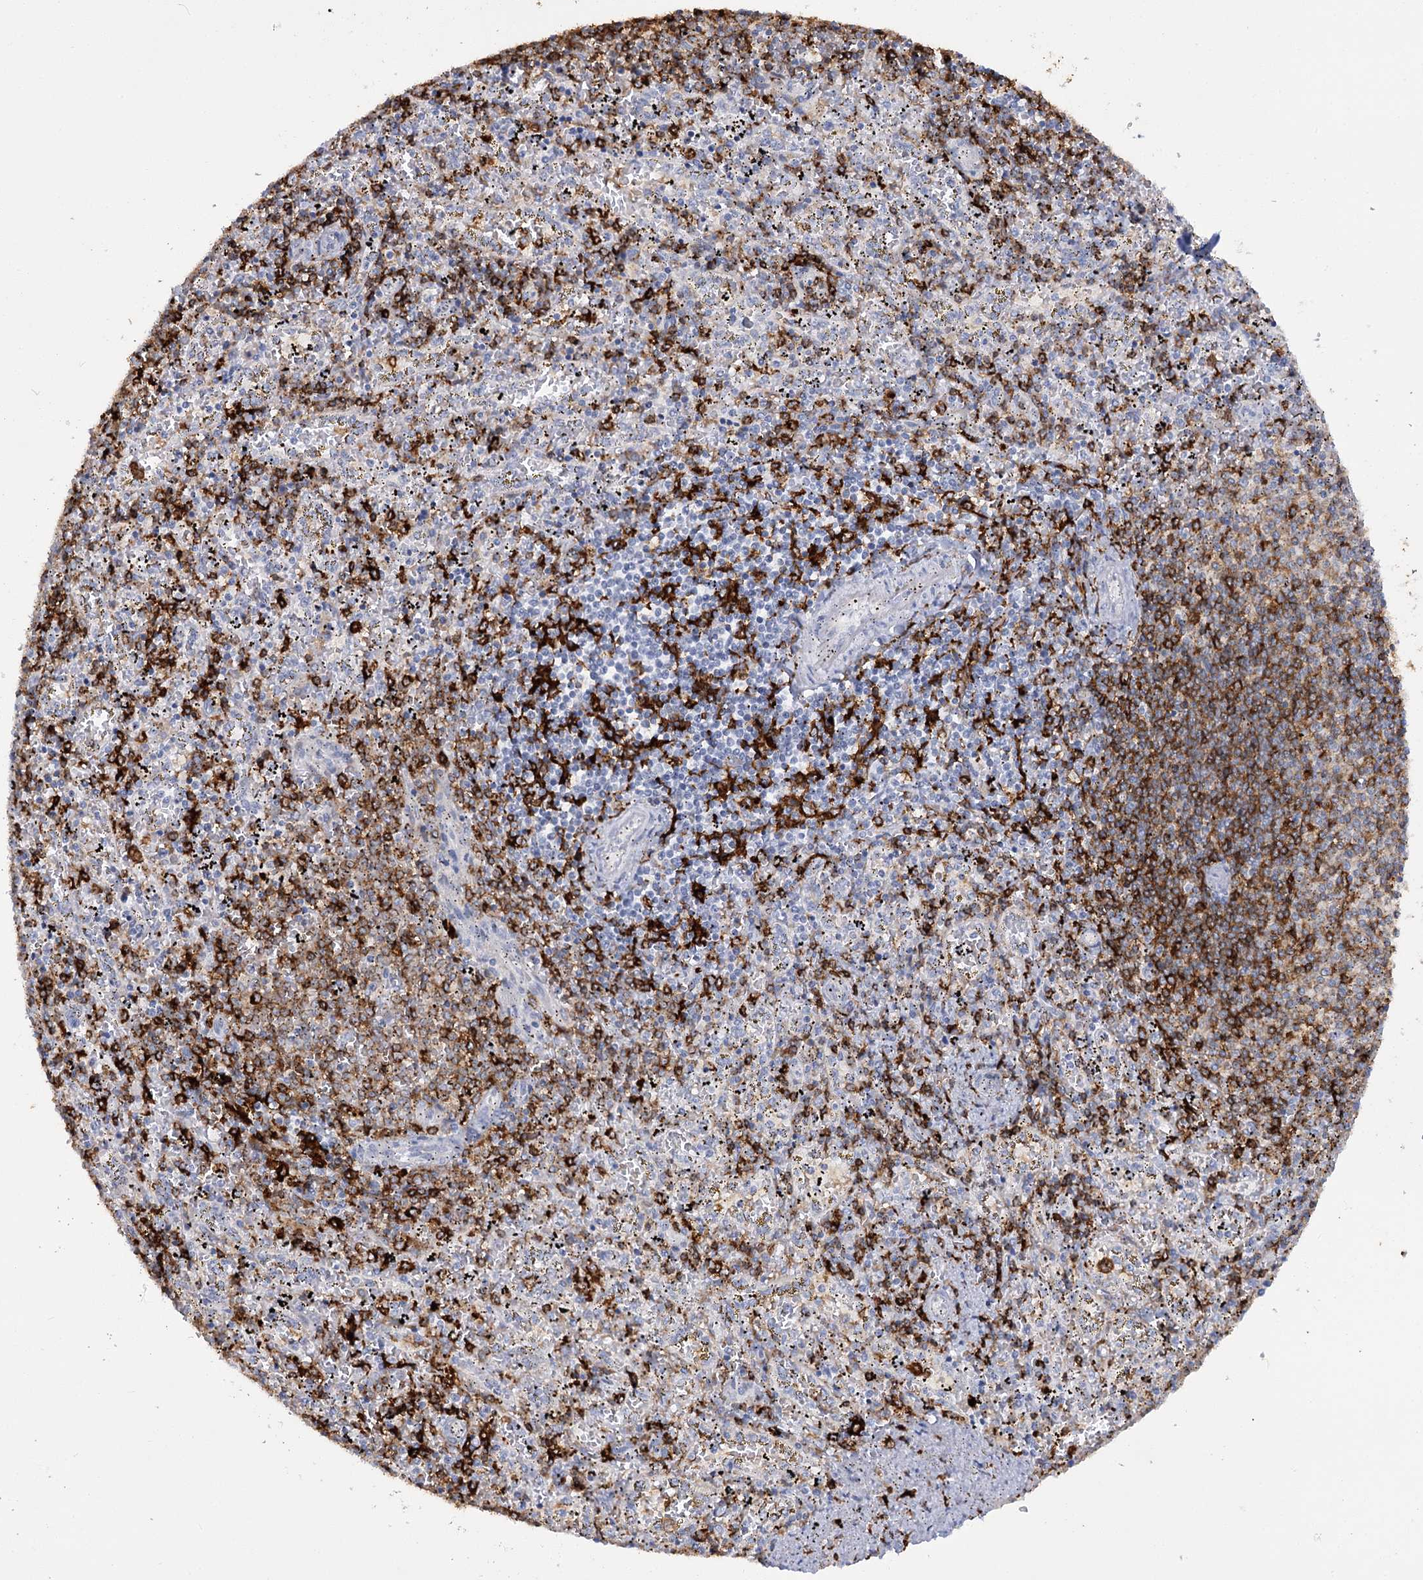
{"staining": {"intensity": "moderate", "quantity": "<25%", "location": "cytoplasmic/membranous"}, "tissue": "spleen", "cell_type": "Cells in red pulp", "image_type": "normal", "snomed": [{"axis": "morphology", "description": "Normal tissue, NOS"}, {"axis": "topography", "description": "Spleen"}], "caption": "The immunohistochemical stain highlights moderate cytoplasmic/membranous expression in cells in red pulp of normal spleen. (Stains: DAB in brown, nuclei in blue, Microscopy: brightfield microscopy at high magnification).", "gene": "PIWIL4", "patient": {"sex": "male", "age": 11}}